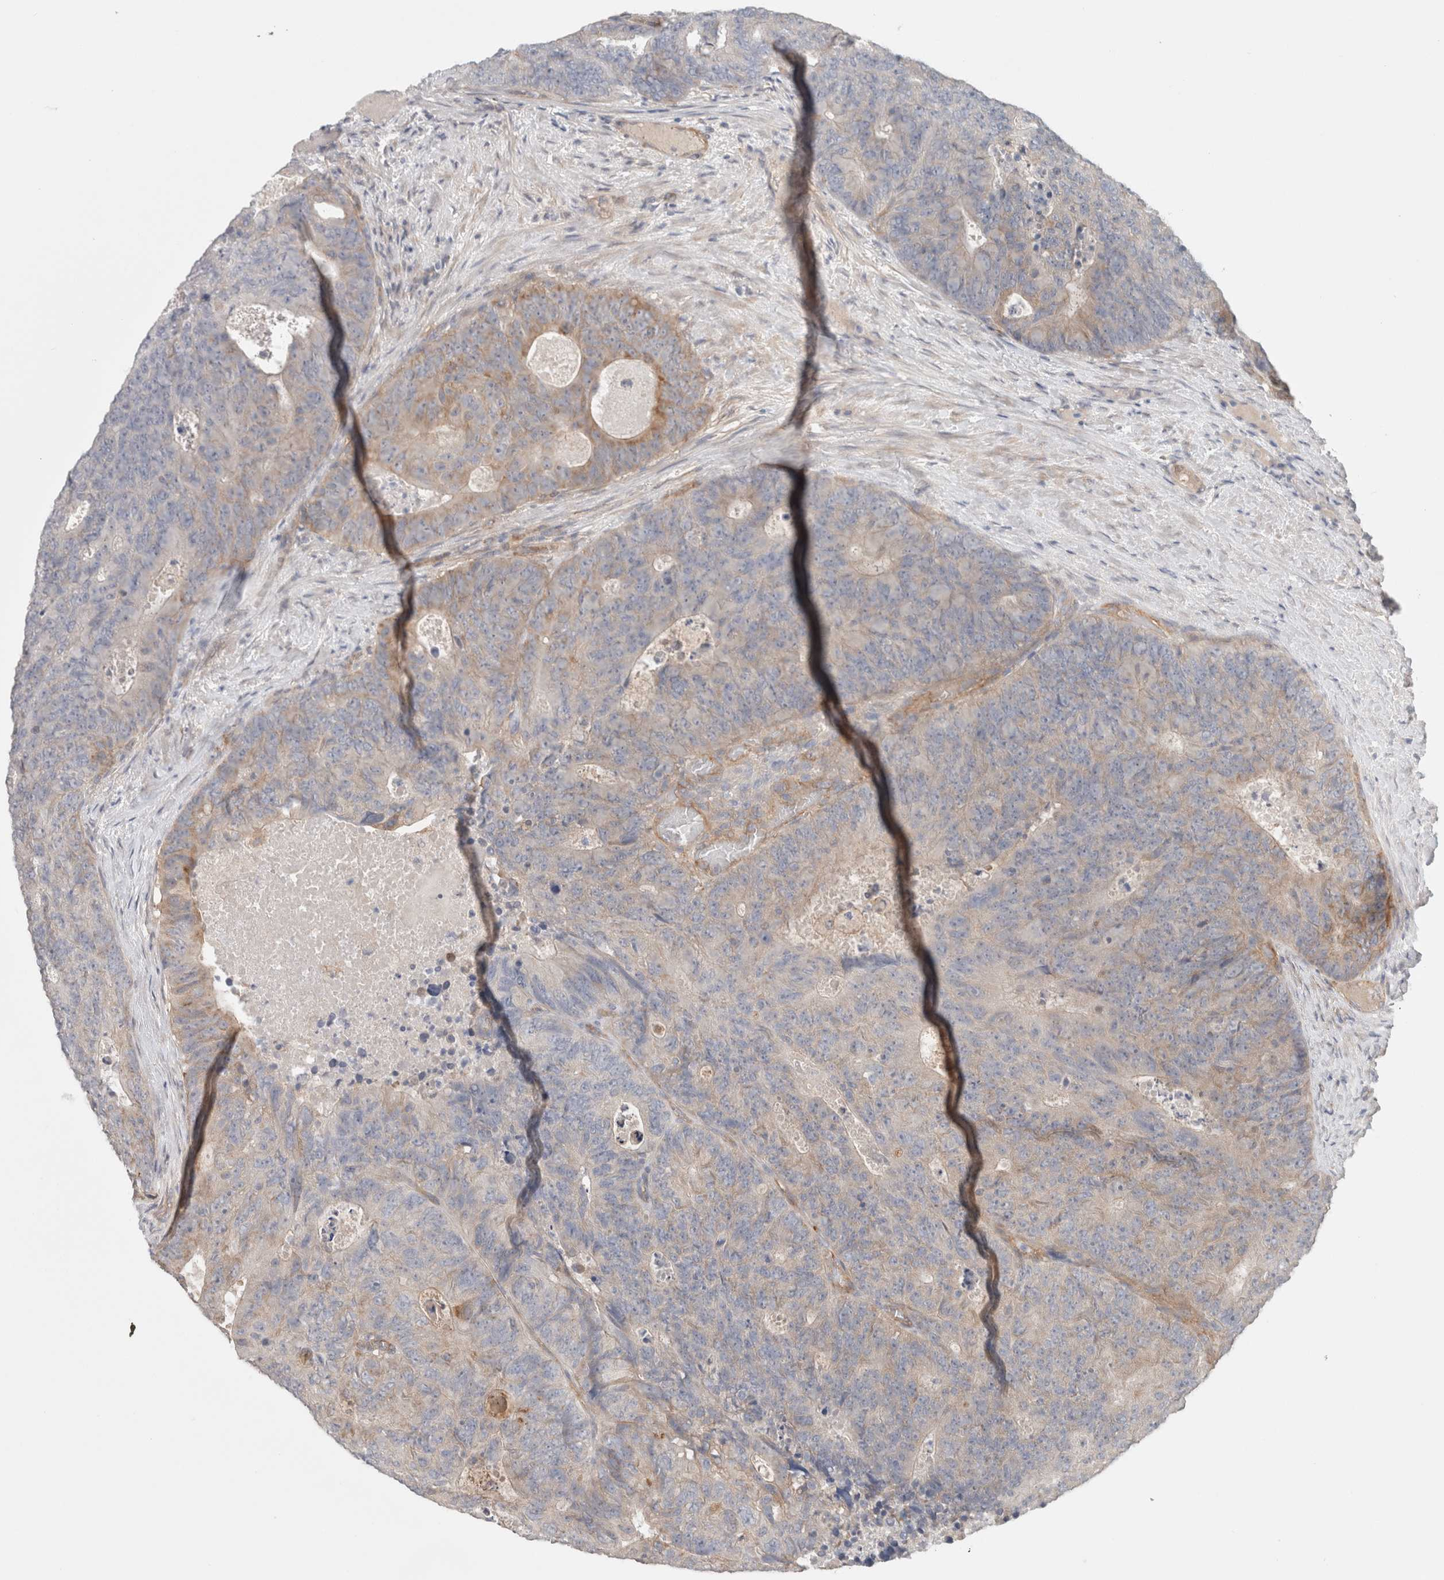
{"staining": {"intensity": "weak", "quantity": "25%-75%", "location": "cytoplasmic/membranous"}, "tissue": "colorectal cancer", "cell_type": "Tumor cells", "image_type": "cancer", "snomed": [{"axis": "morphology", "description": "Adenocarcinoma, NOS"}, {"axis": "topography", "description": "Colon"}], "caption": "Human colorectal cancer stained with a brown dye shows weak cytoplasmic/membranous positive staining in approximately 25%-75% of tumor cells.", "gene": "RASAL2", "patient": {"sex": "male", "age": 87}}